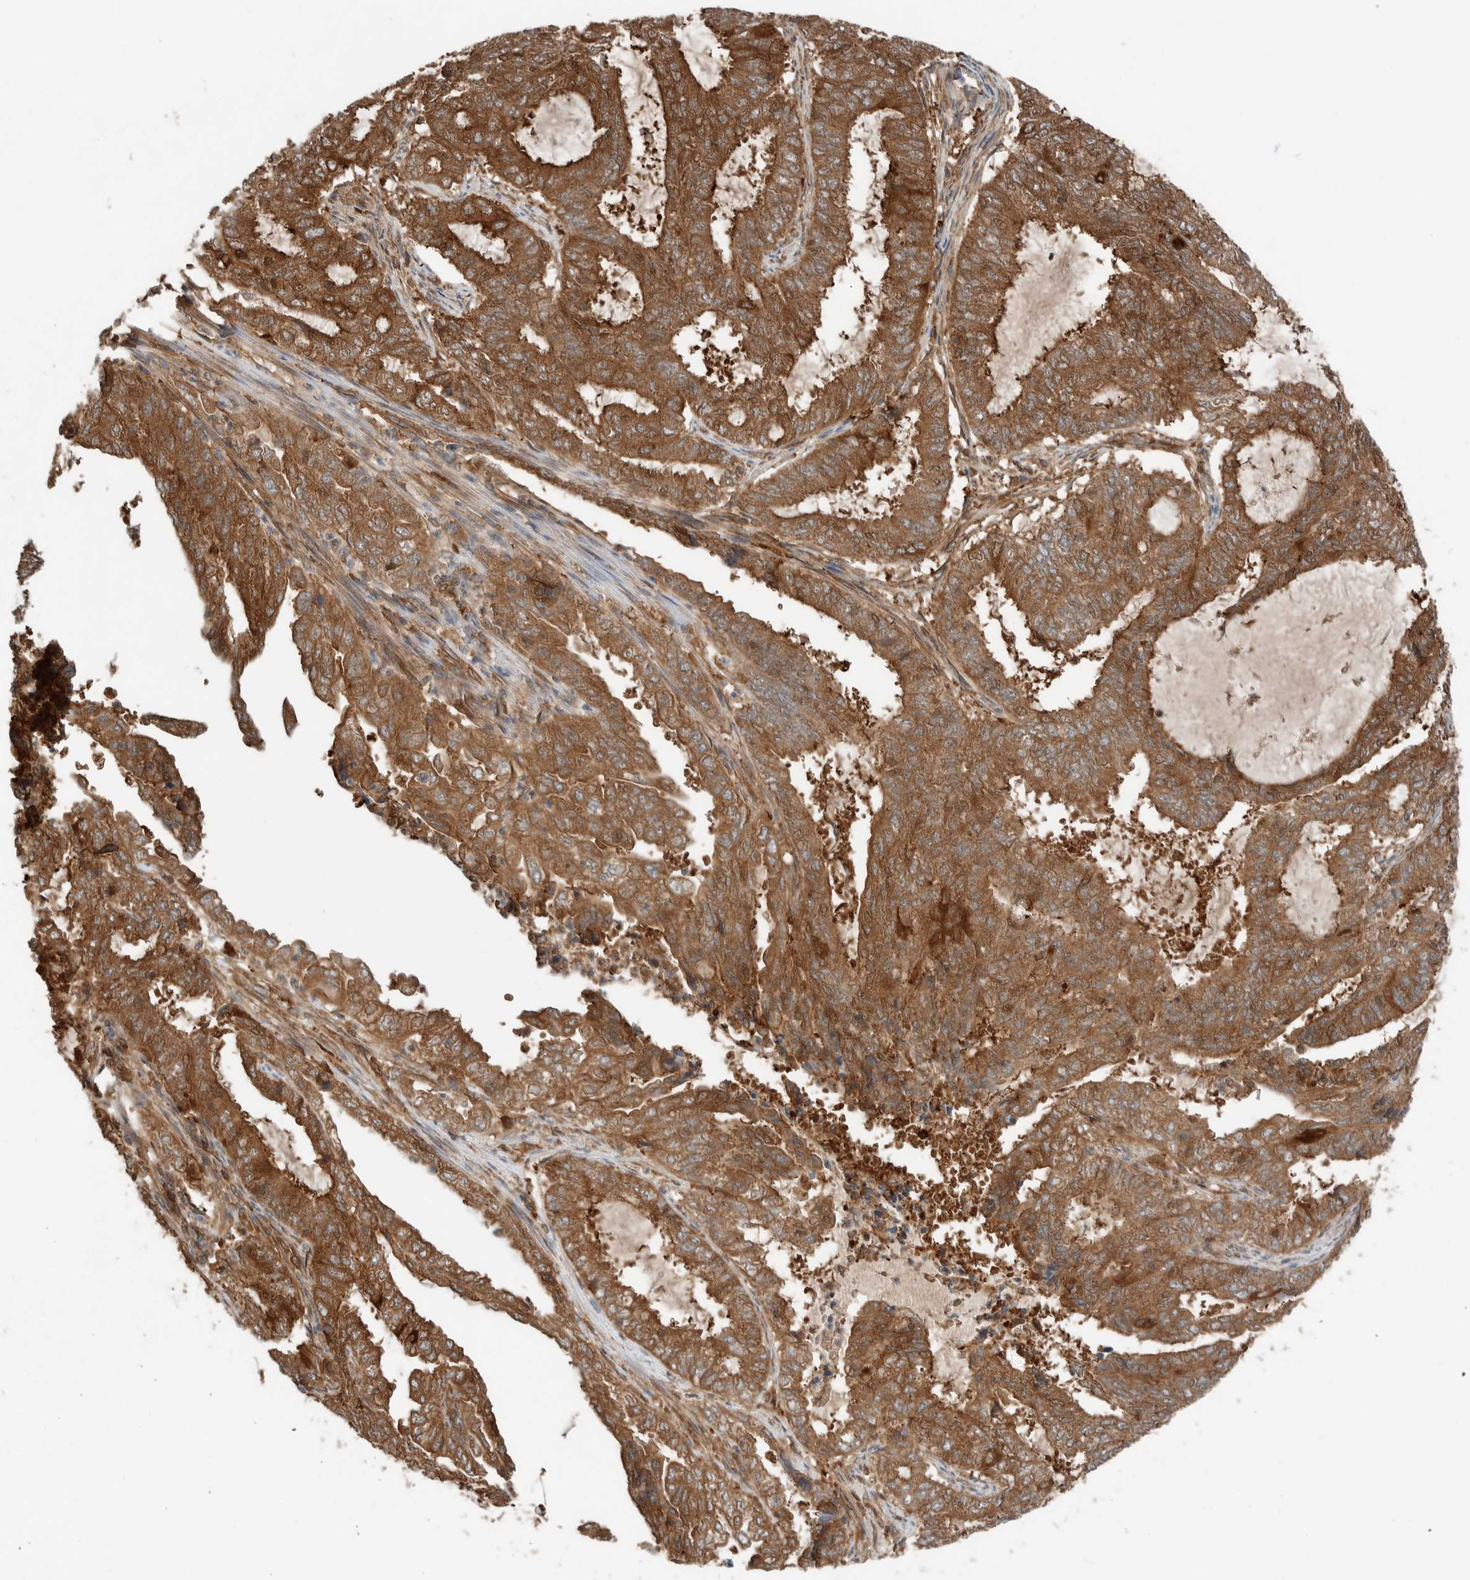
{"staining": {"intensity": "moderate", "quantity": ">75%", "location": "cytoplasmic/membranous,nuclear"}, "tissue": "endometrial cancer", "cell_type": "Tumor cells", "image_type": "cancer", "snomed": [{"axis": "morphology", "description": "Adenocarcinoma, NOS"}, {"axis": "topography", "description": "Endometrium"}], "caption": "Approximately >75% of tumor cells in endometrial adenocarcinoma demonstrate moderate cytoplasmic/membranous and nuclear protein expression as visualized by brown immunohistochemical staining.", "gene": "XPNPEP1", "patient": {"sex": "female", "age": 51}}